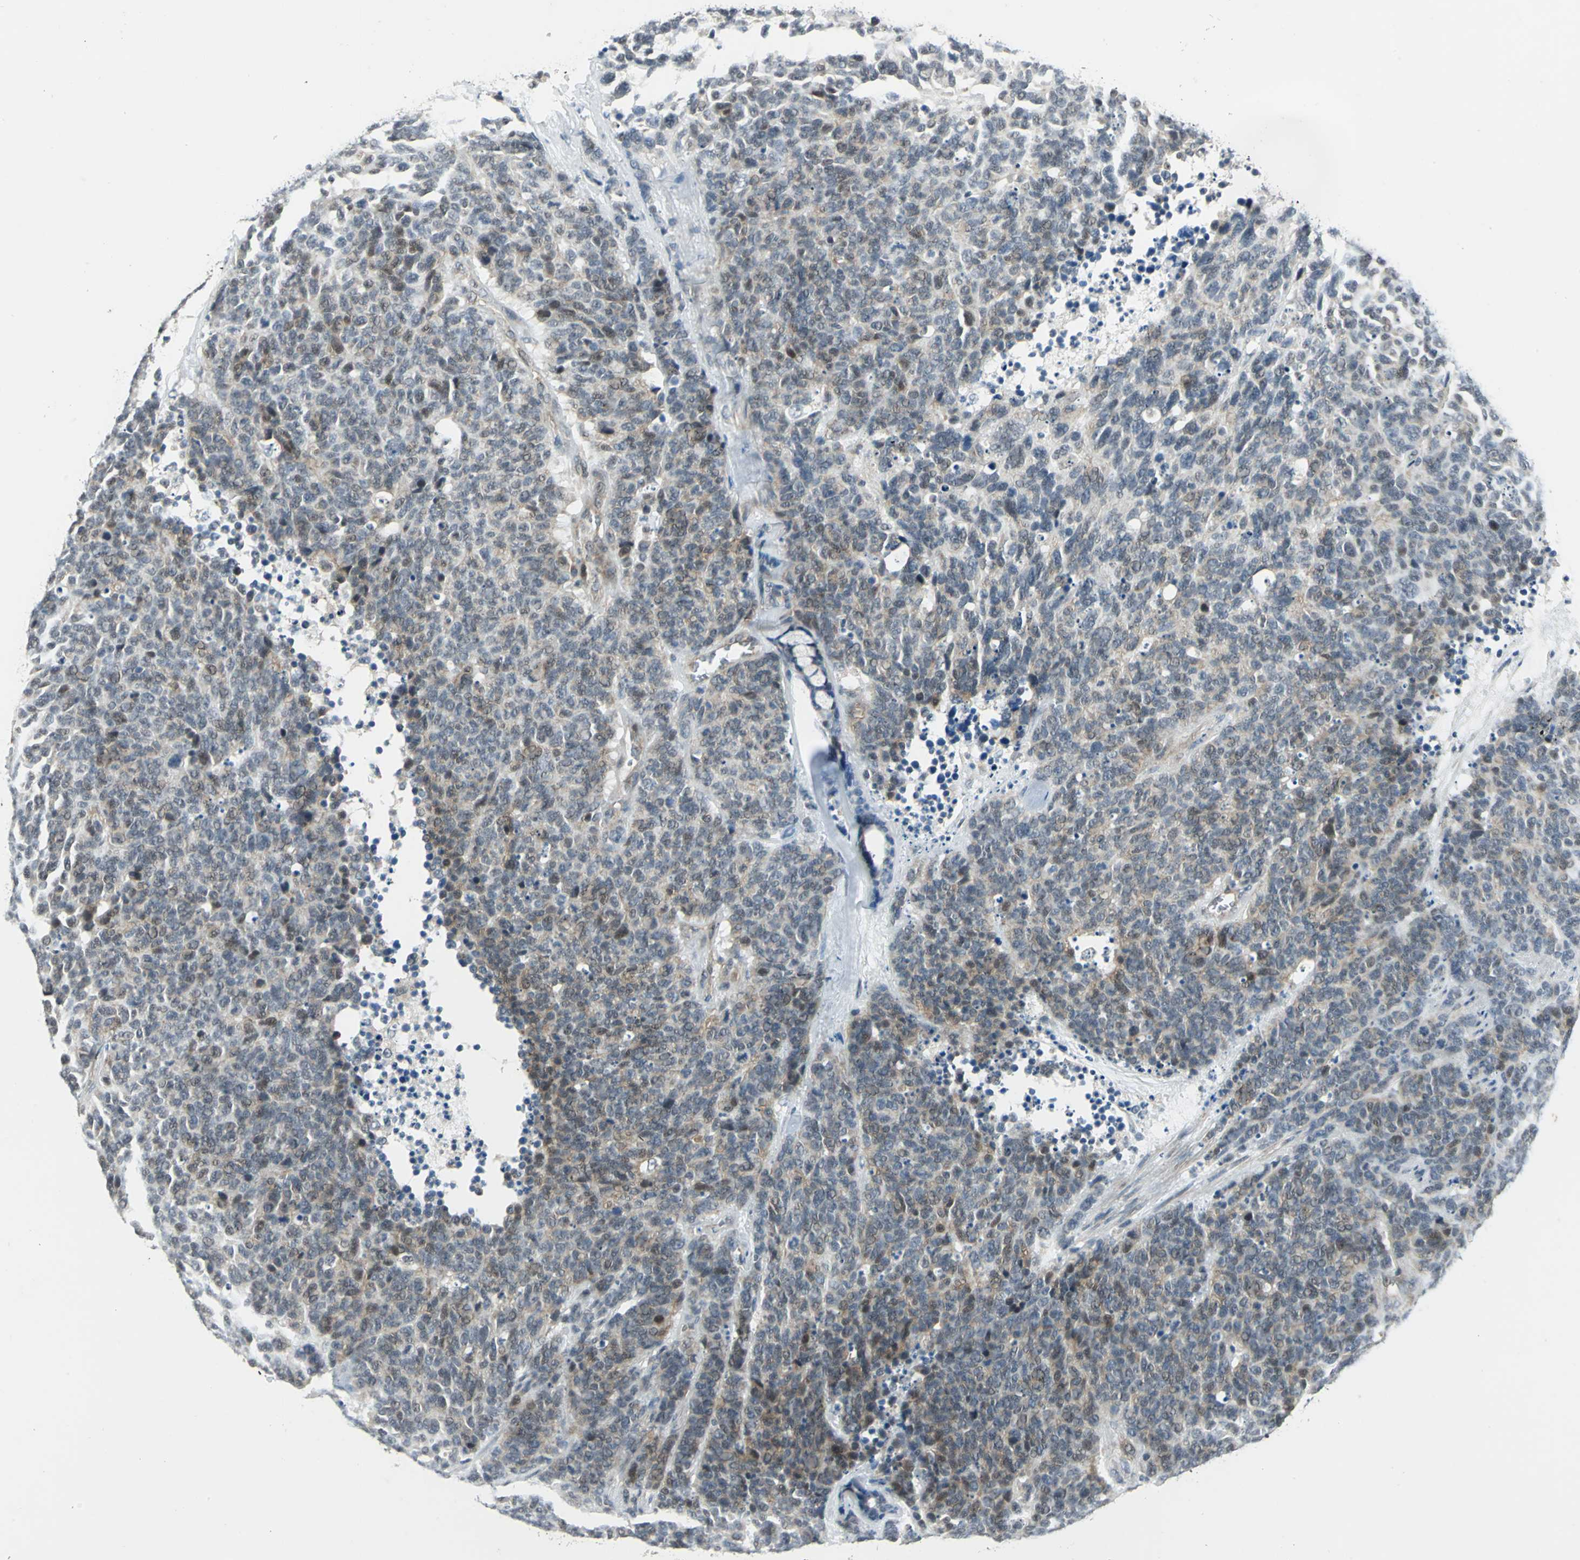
{"staining": {"intensity": "weak", "quantity": "25%-75%", "location": "cytoplasmic/membranous,nuclear"}, "tissue": "lung cancer", "cell_type": "Tumor cells", "image_type": "cancer", "snomed": [{"axis": "morphology", "description": "Neoplasm, malignant, NOS"}, {"axis": "topography", "description": "Lung"}], "caption": "Malignant neoplasm (lung) tissue reveals weak cytoplasmic/membranous and nuclear expression in about 25%-75% of tumor cells", "gene": "PLAGL2", "patient": {"sex": "female", "age": 58}}